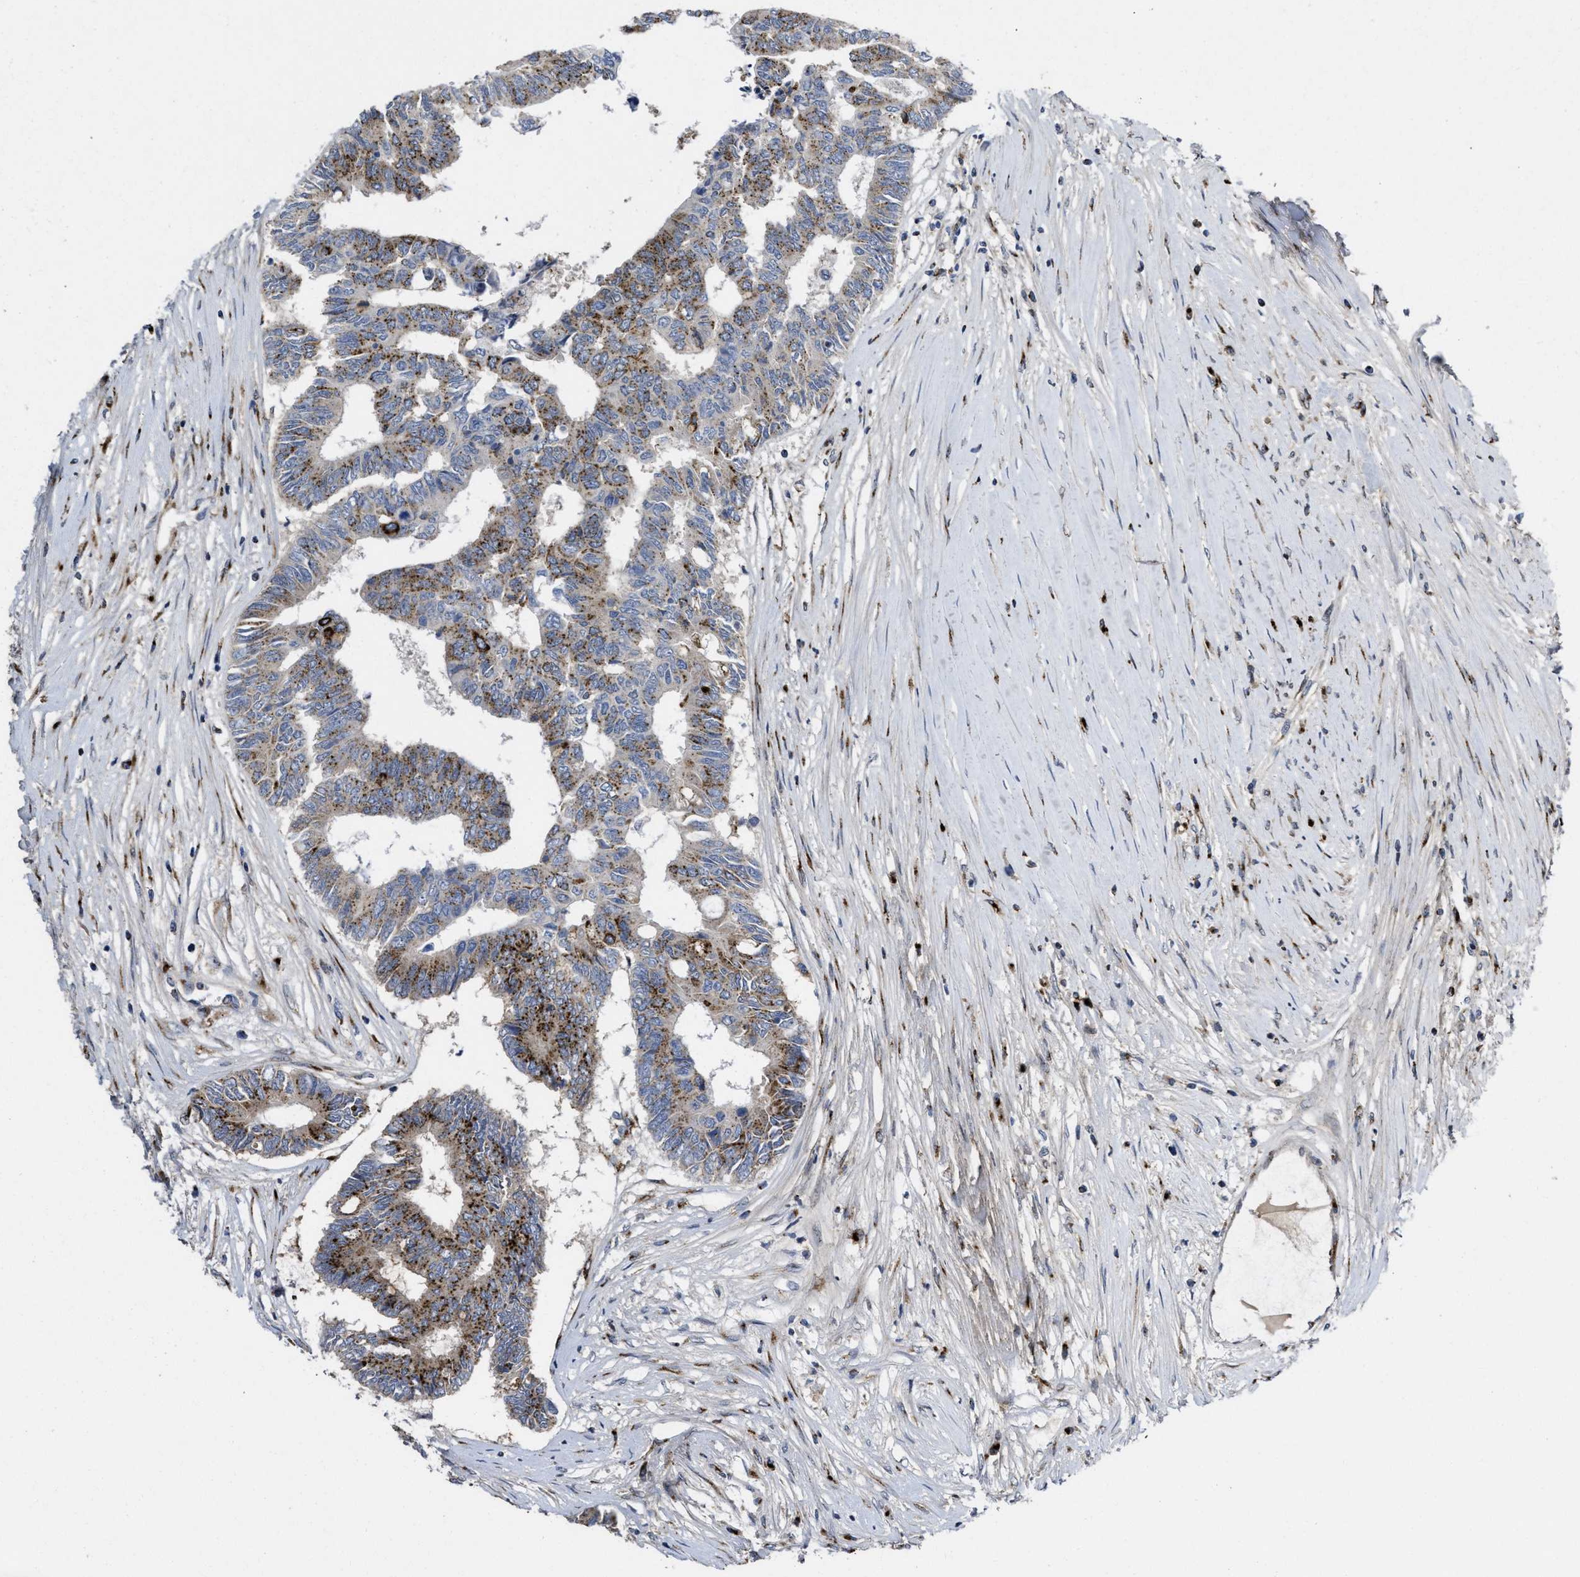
{"staining": {"intensity": "moderate", "quantity": "25%-75%", "location": "cytoplasmic/membranous"}, "tissue": "colorectal cancer", "cell_type": "Tumor cells", "image_type": "cancer", "snomed": [{"axis": "morphology", "description": "Adenocarcinoma, NOS"}, {"axis": "topography", "description": "Rectum"}], "caption": "Tumor cells exhibit medium levels of moderate cytoplasmic/membranous staining in approximately 25%-75% of cells in human colorectal cancer (adenocarcinoma).", "gene": "ZNF70", "patient": {"sex": "male", "age": 63}}